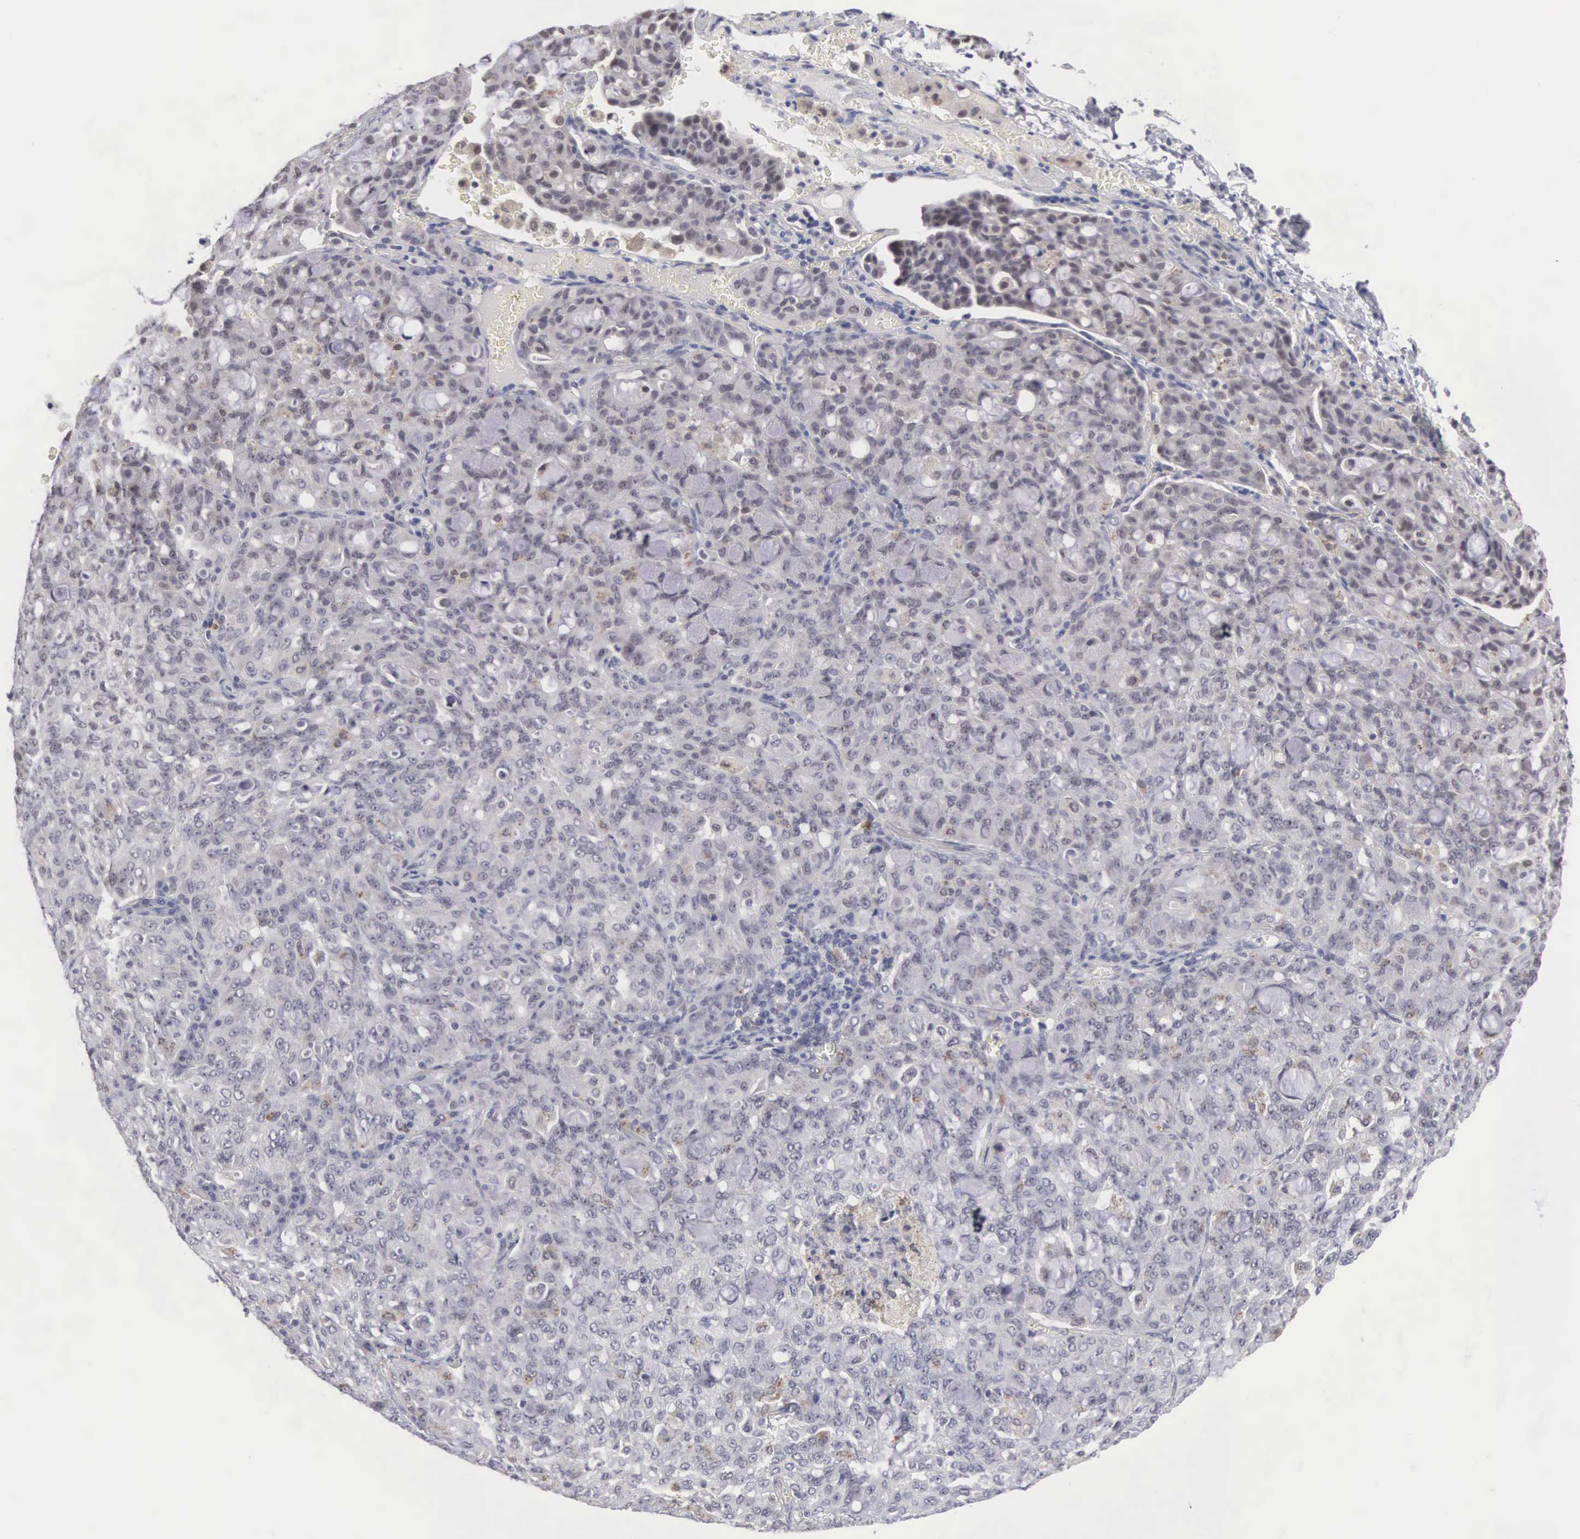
{"staining": {"intensity": "negative", "quantity": "none", "location": "none"}, "tissue": "lung cancer", "cell_type": "Tumor cells", "image_type": "cancer", "snomed": [{"axis": "morphology", "description": "Adenocarcinoma, NOS"}, {"axis": "topography", "description": "Lung"}], "caption": "Immunohistochemistry histopathology image of adenocarcinoma (lung) stained for a protein (brown), which shows no expression in tumor cells.", "gene": "MNAT1", "patient": {"sex": "female", "age": 44}}